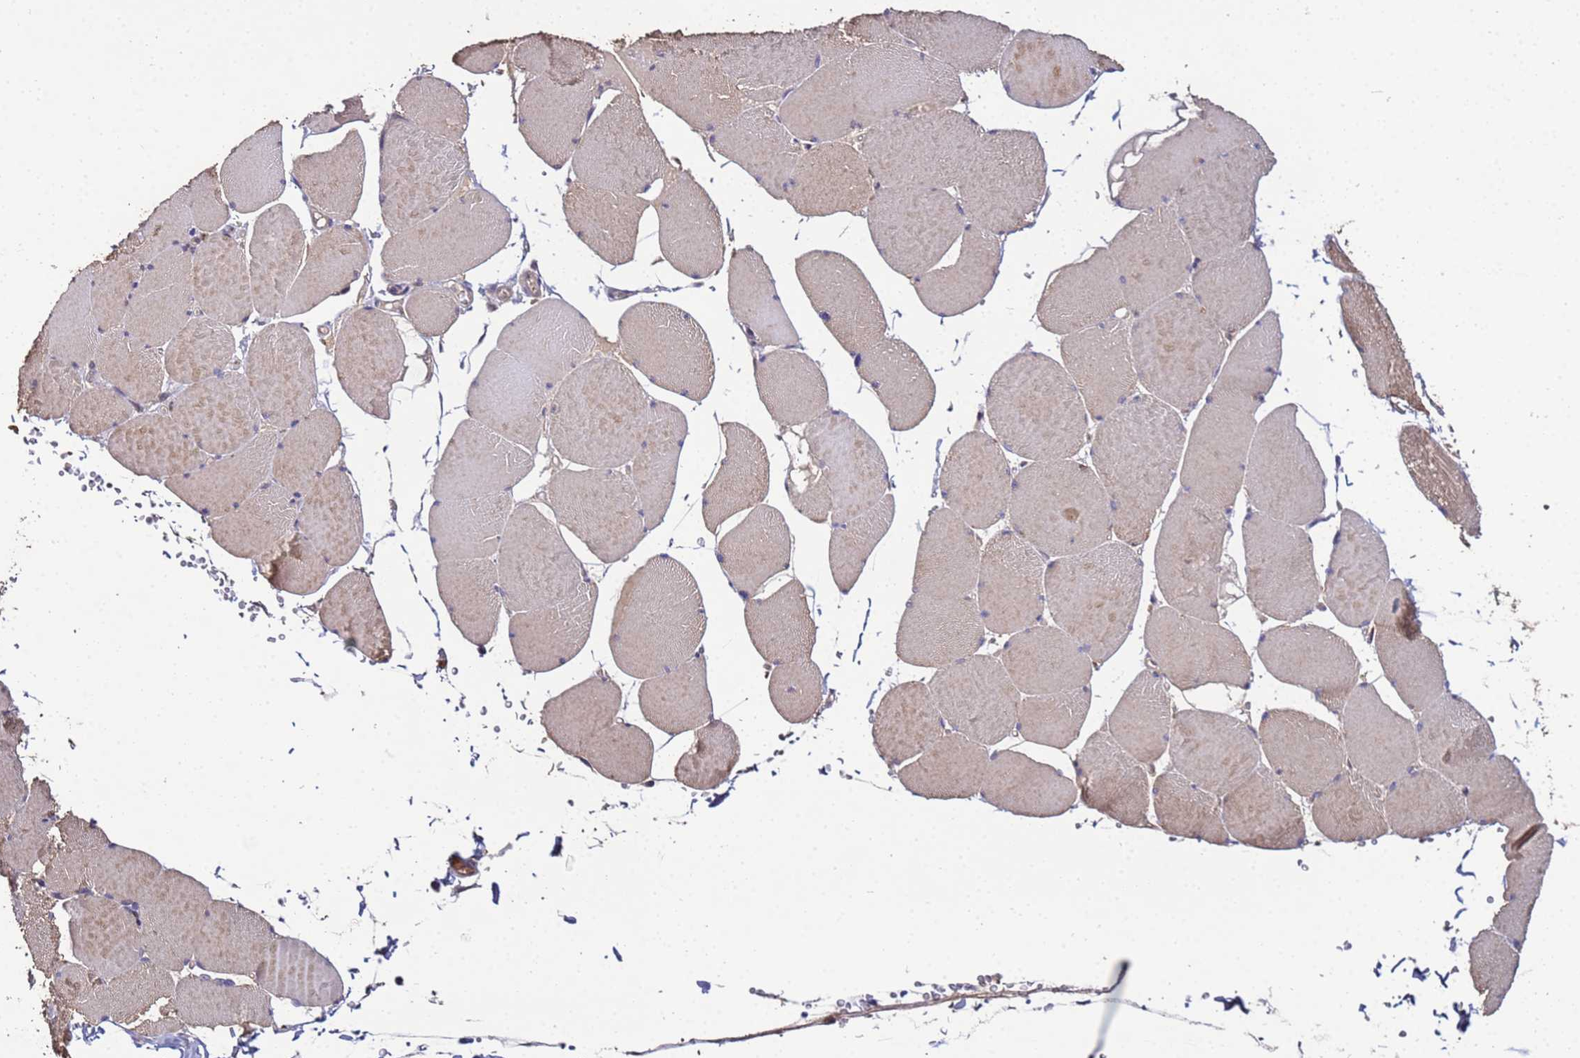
{"staining": {"intensity": "weak", "quantity": ">75%", "location": "cytoplasmic/membranous"}, "tissue": "skeletal muscle", "cell_type": "Myocytes", "image_type": "normal", "snomed": [{"axis": "morphology", "description": "Normal tissue, NOS"}, {"axis": "topography", "description": "Skeletal muscle"}, {"axis": "topography", "description": "Head-Neck"}], "caption": "IHC photomicrograph of unremarkable skeletal muscle: skeletal muscle stained using IHC reveals low levels of weak protein expression localized specifically in the cytoplasmic/membranous of myocytes, appearing as a cytoplasmic/membranous brown color.", "gene": "GSPT2", "patient": {"sex": "male", "age": 66}}